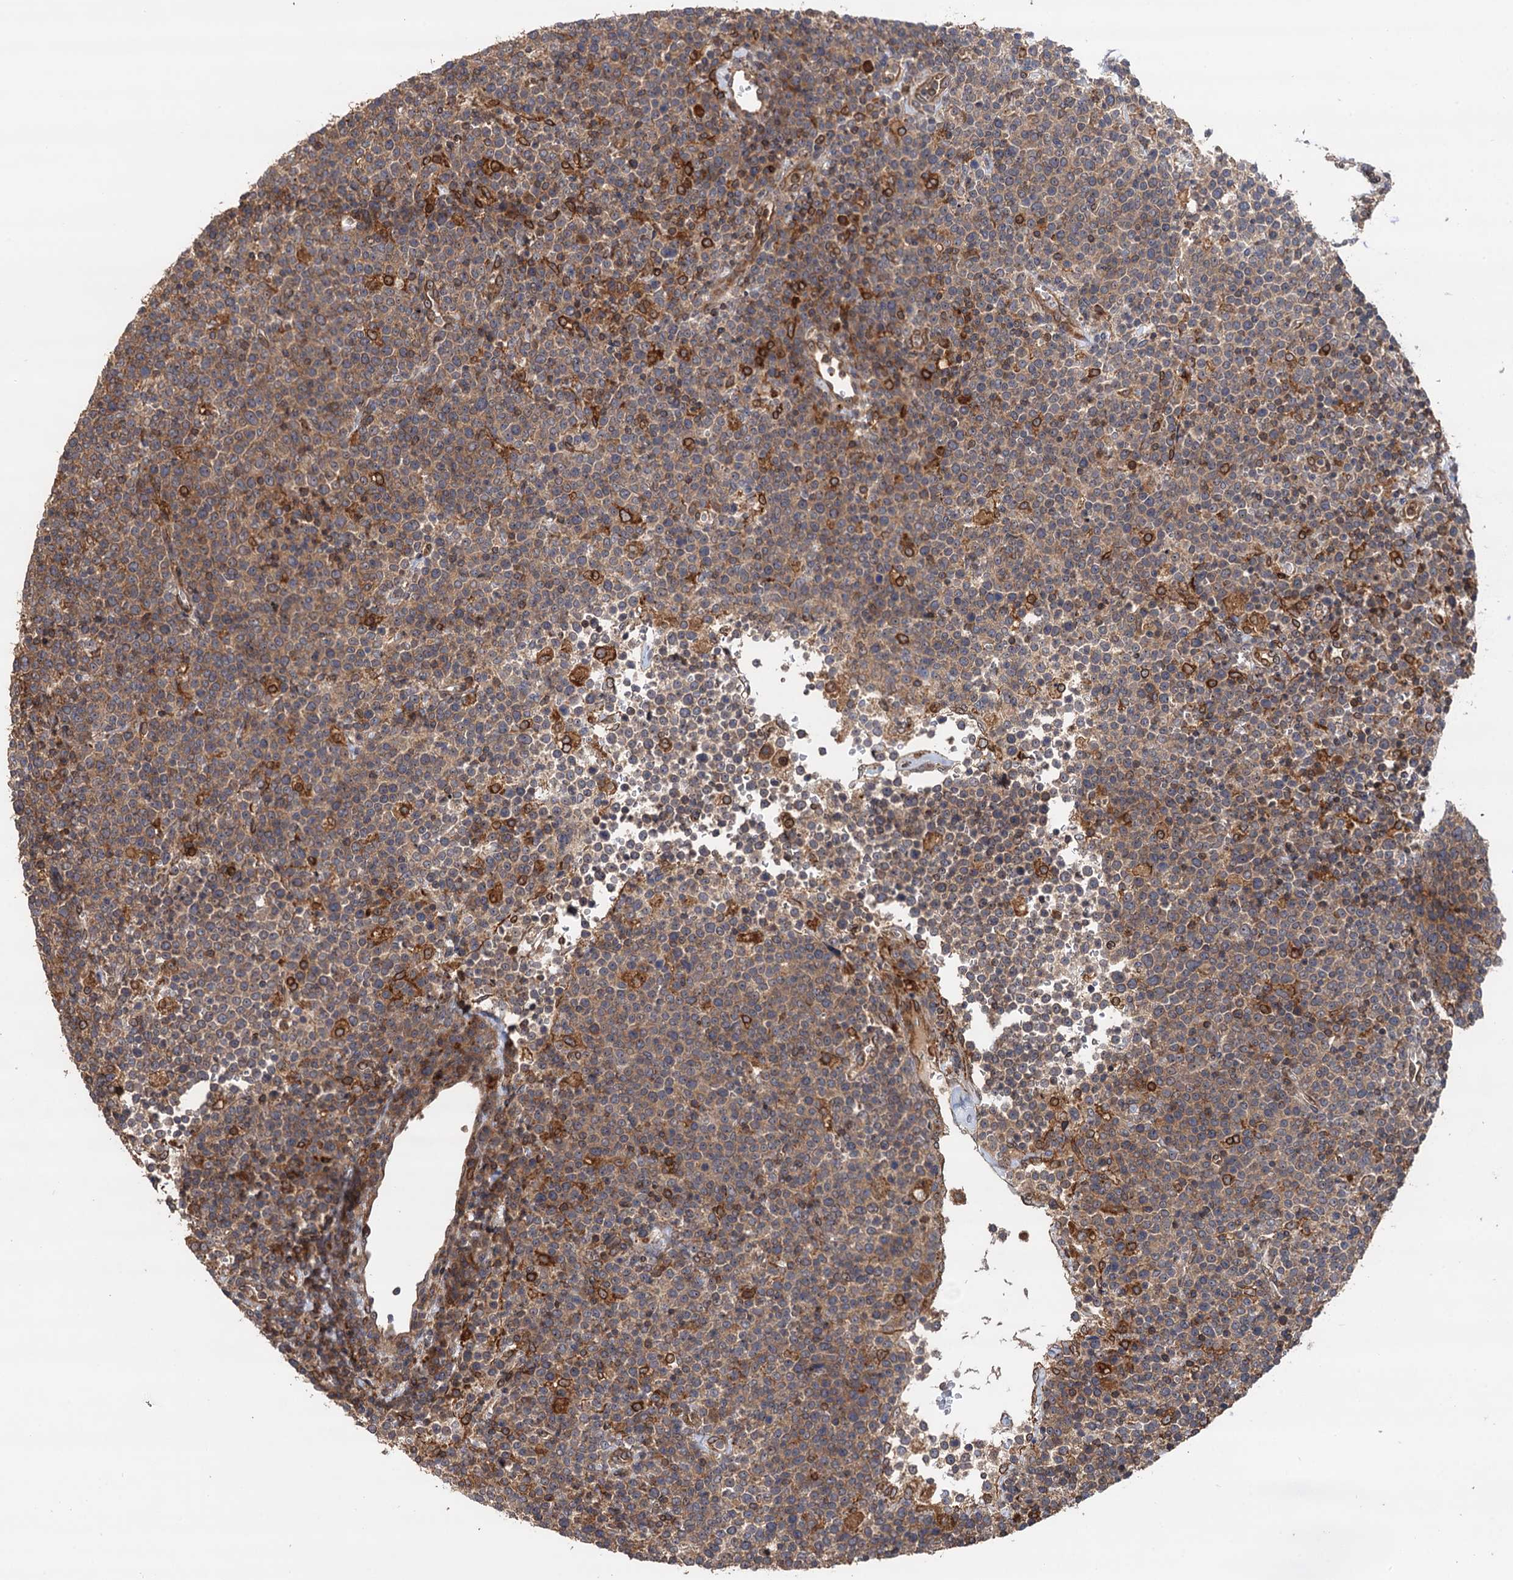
{"staining": {"intensity": "moderate", "quantity": ">75%", "location": "cytoplasmic/membranous"}, "tissue": "lymphoma", "cell_type": "Tumor cells", "image_type": "cancer", "snomed": [{"axis": "morphology", "description": "Malignant lymphoma, non-Hodgkin's type, High grade"}, {"axis": "topography", "description": "Lymph node"}], "caption": "Malignant lymphoma, non-Hodgkin's type (high-grade) stained with DAB (3,3'-diaminobenzidine) immunohistochemistry (IHC) demonstrates medium levels of moderate cytoplasmic/membranous expression in approximately >75% of tumor cells. Nuclei are stained in blue.", "gene": "BORA", "patient": {"sex": "male", "age": 61}}